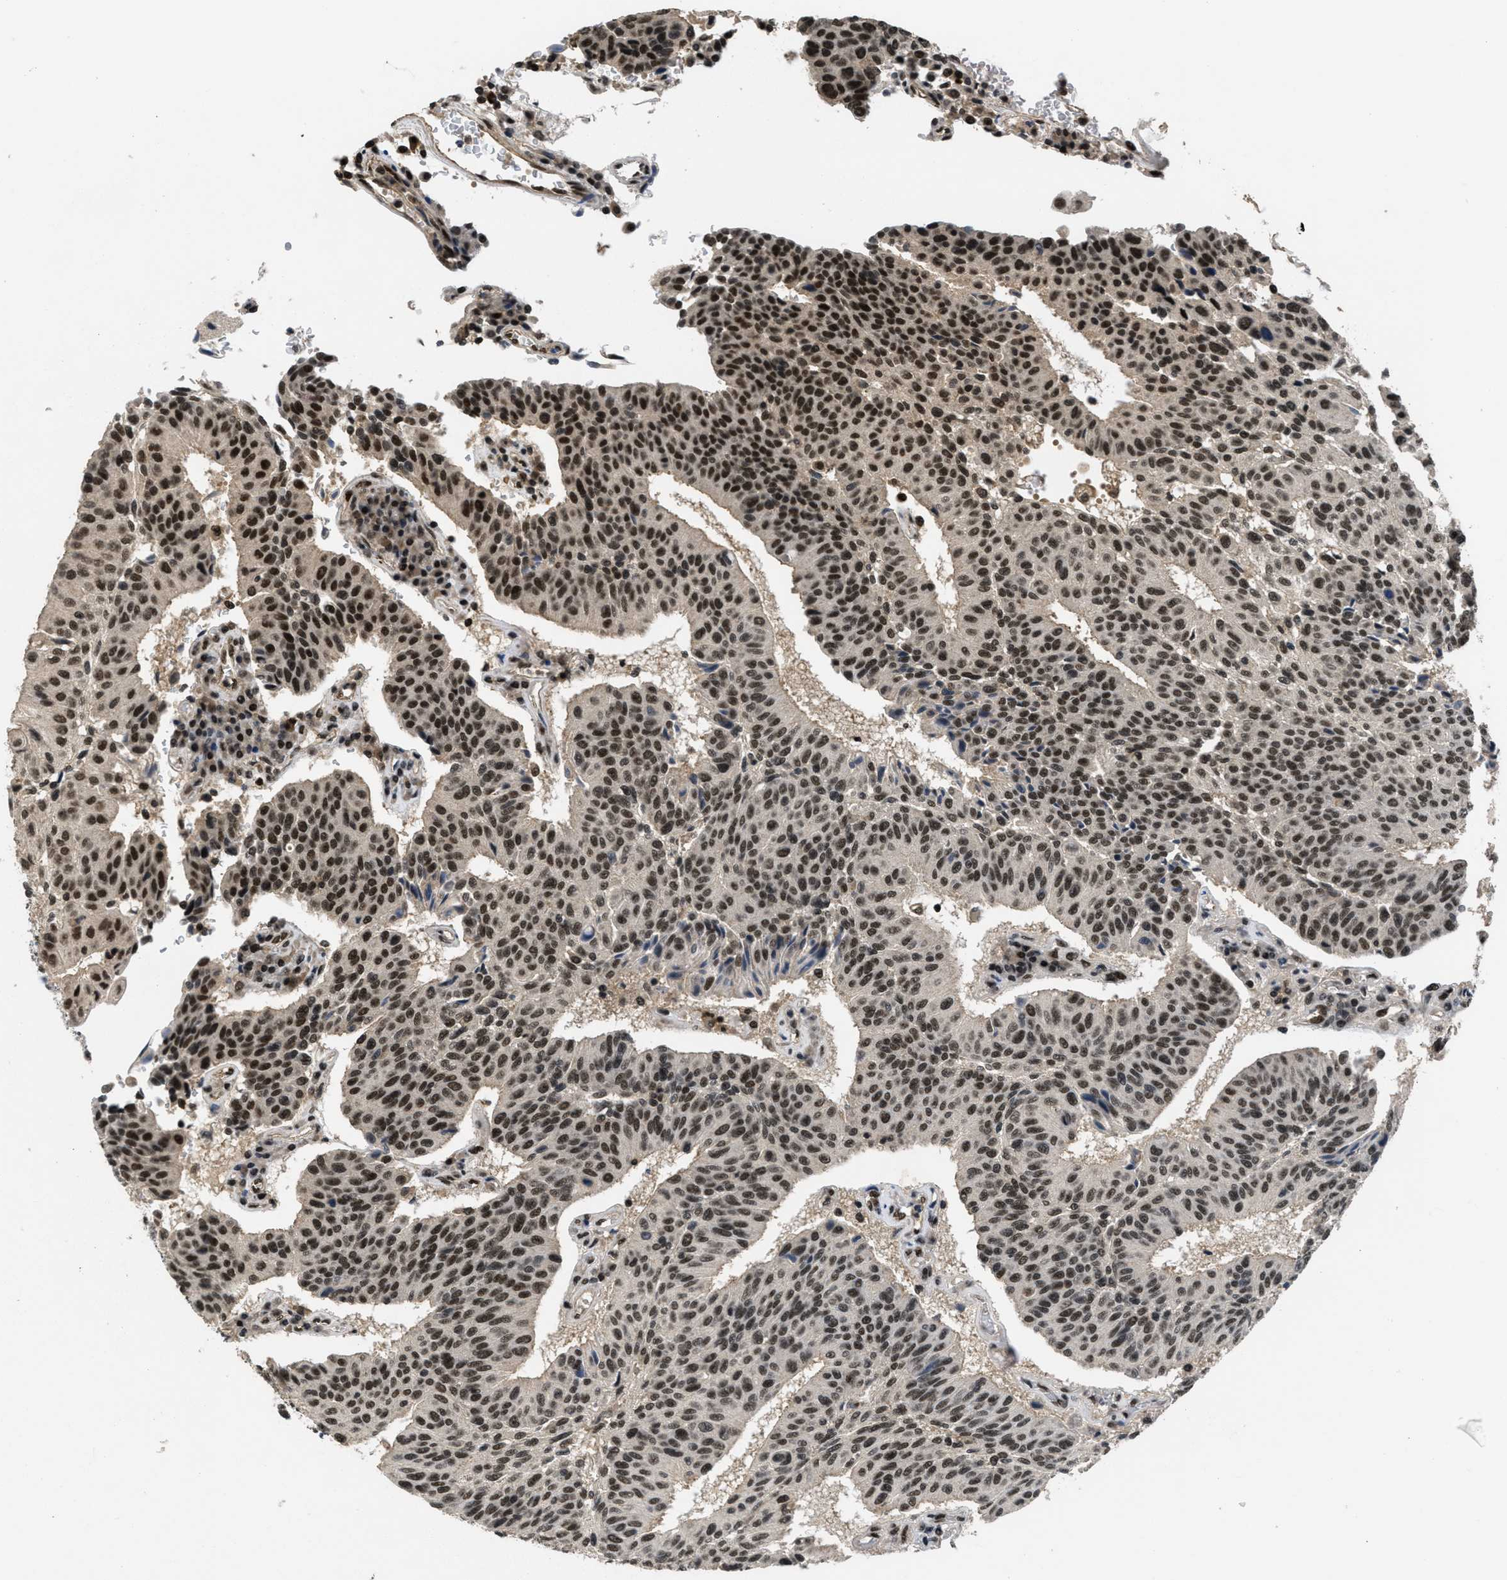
{"staining": {"intensity": "strong", "quantity": ">75%", "location": "nuclear"}, "tissue": "urothelial cancer", "cell_type": "Tumor cells", "image_type": "cancer", "snomed": [{"axis": "morphology", "description": "Urothelial carcinoma, High grade"}, {"axis": "topography", "description": "Urinary bladder"}], "caption": "About >75% of tumor cells in human high-grade urothelial carcinoma show strong nuclear protein positivity as visualized by brown immunohistochemical staining.", "gene": "CUL4B", "patient": {"sex": "male", "age": 66}}